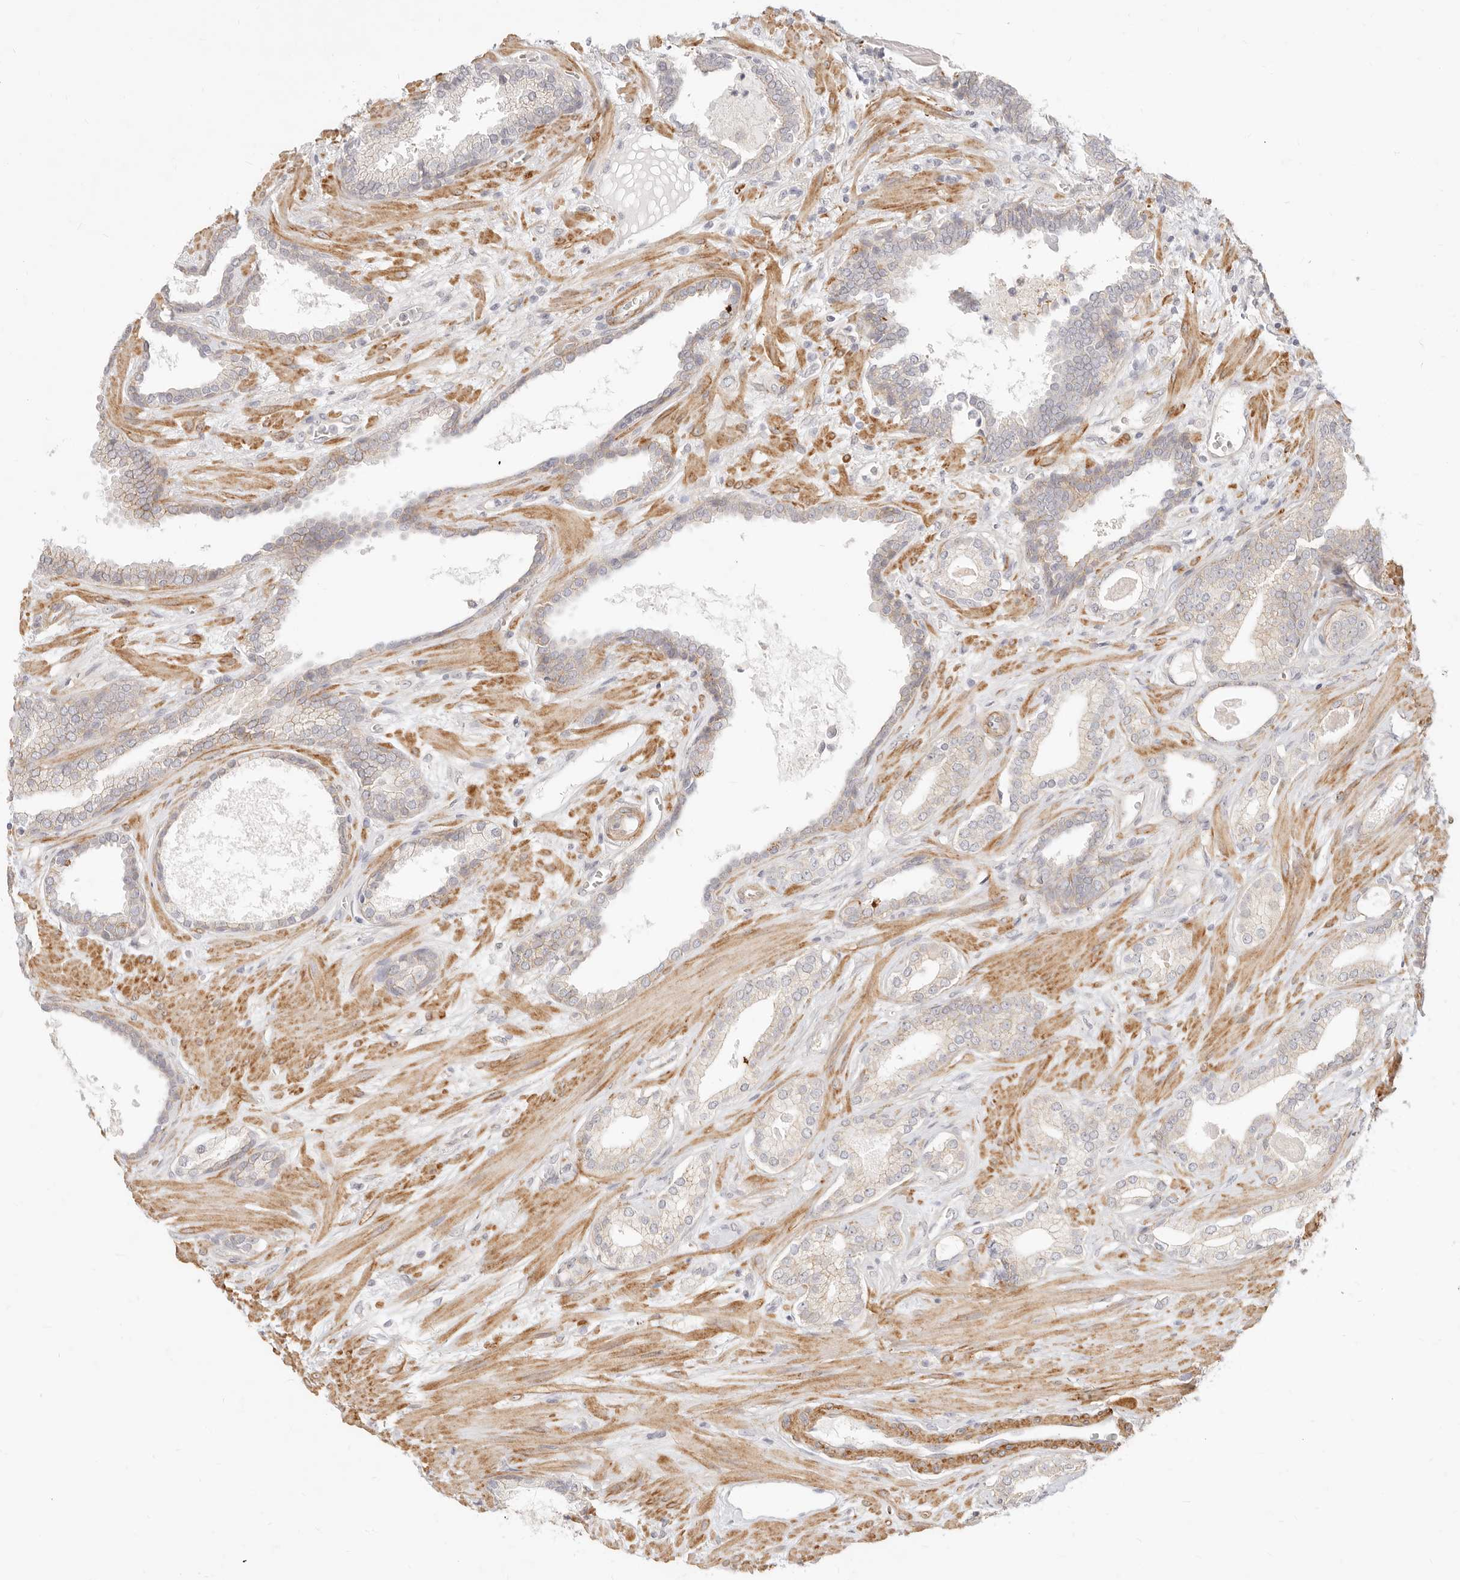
{"staining": {"intensity": "negative", "quantity": "none", "location": "none"}, "tissue": "prostate cancer", "cell_type": "Tumor cells", "image_type": "cancer", "snomed": [{"axis": "morphology", "description": "Adenocarcinoma, Low grade"}, {"axis": "topography", "description": "Prostate"}], "caption": "An image of human prostate cancer (low-grade adenocarcinoma) is negative for staining in tumor cells.", "gene": "UBXN10", "patient": {"sex": "male", "age": 70}}